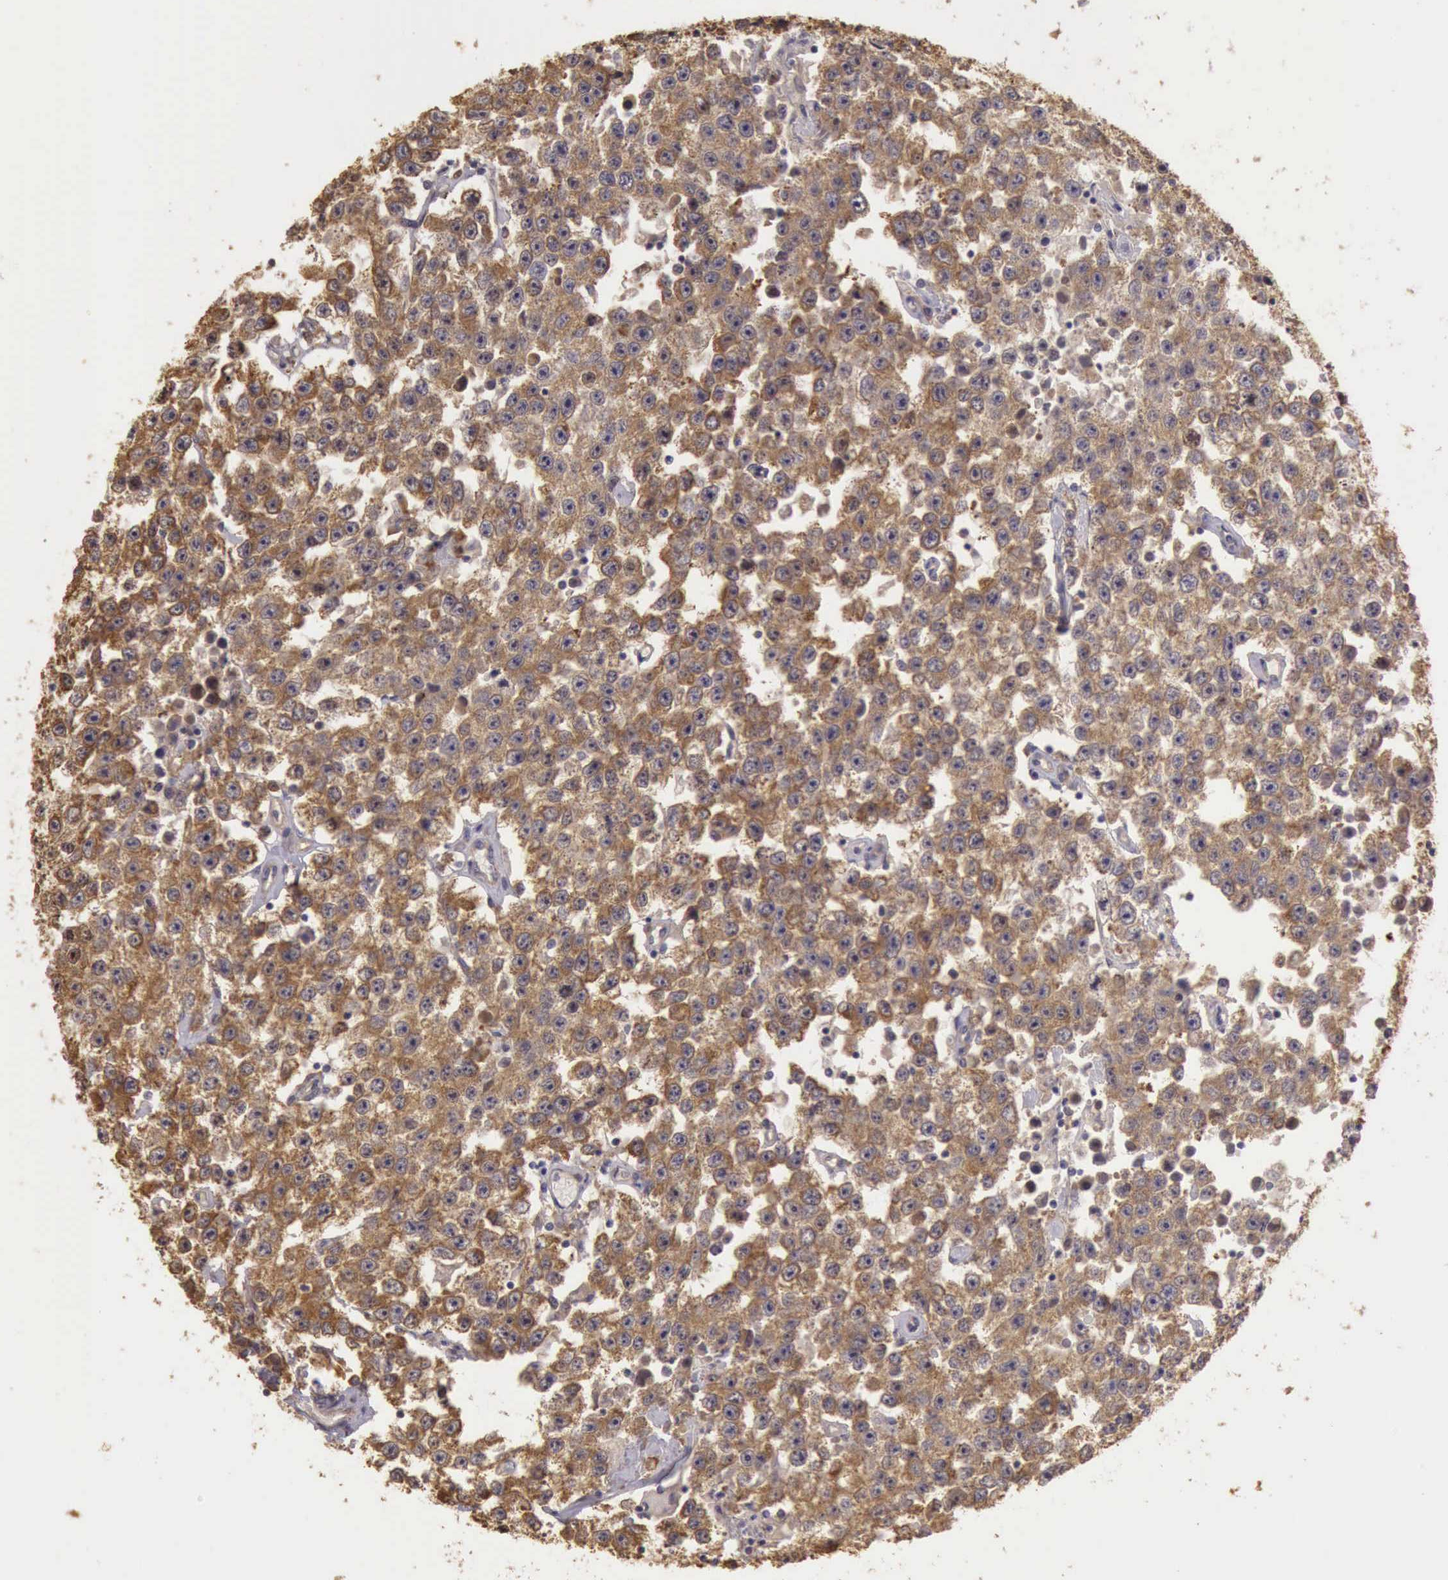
{"staining": {"intensity": "moderate", "quantity": ">75%", "location": "cytoplasmic/membranous"}, "tissue": "testis cancer", "cell_type": "Tumor cells", "image_type": "cancer", "snomed": [{"axis": "morphology", "description": "Seminoma, NOS"}, {"axis": "topography", "description": "Testis"}], "caption": "This is a photomicrograph of IHC staining of seminoma (testis), which shows moderate expression in the cytoplasmic/membranous of tumor cells.", "gene": "EIF5", "patient": {"sex": "male", "age": 52}}